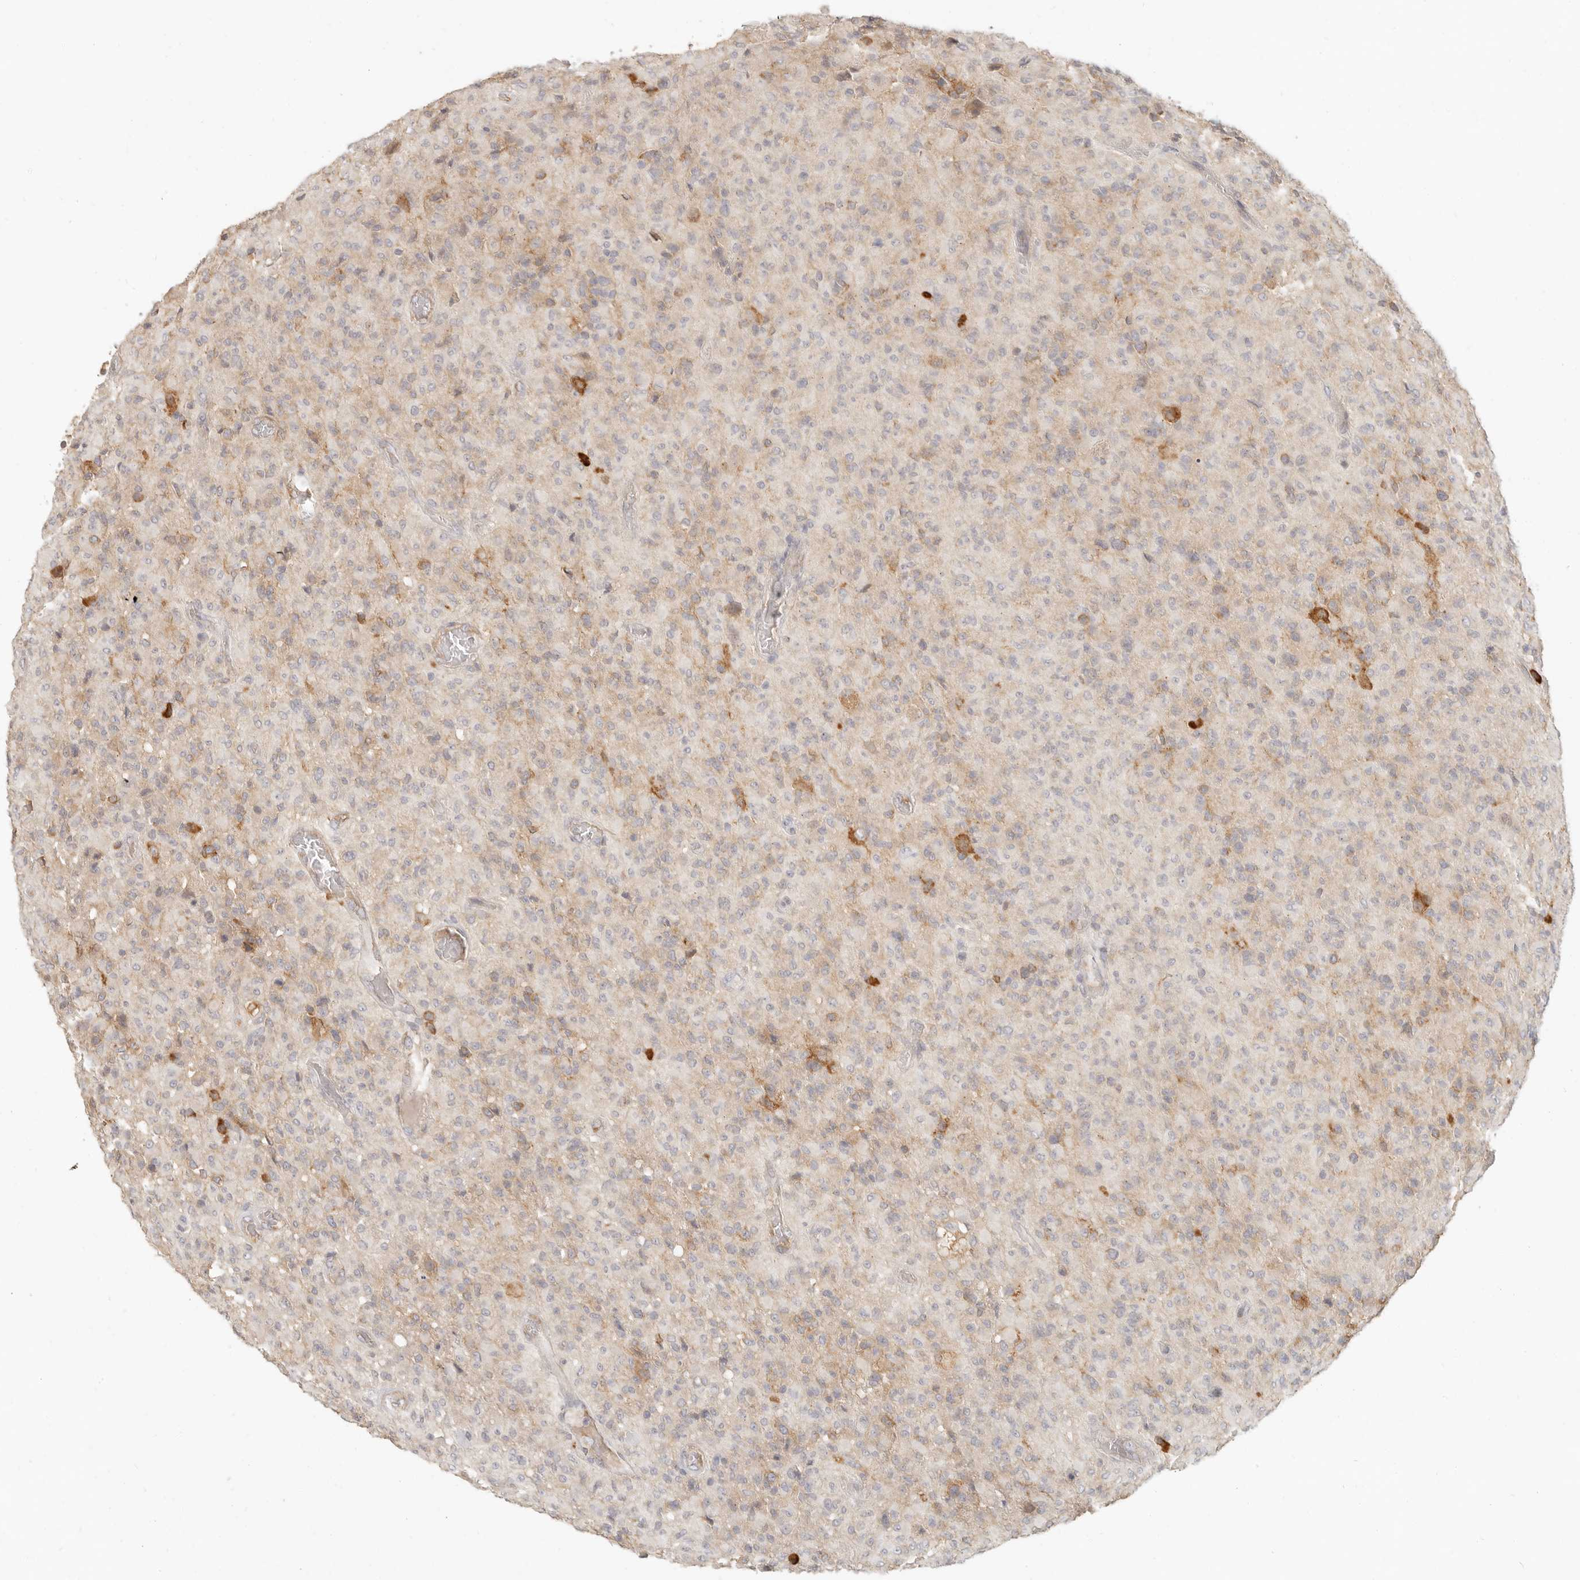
{"staining": {"intensity": "weak", "quantity": "25%-75%", "location": "cytoplasmic/membranous"}, "tissue": "glioma", "cell_type": "Tumor cells", "image_type": "cancer", "snomed": [{"axis": "morphology", "description": "Glioma, malignant, High grade"}, {"axis": "topography", "description": "Brain"}], "caption": "Tumor cells demonstrate weak cytoplasmic/membranous positivity in about 25%-75% of cells in glioma.", "gene": "PABPC4", "patient": {"sex": "female", "age": 57}}